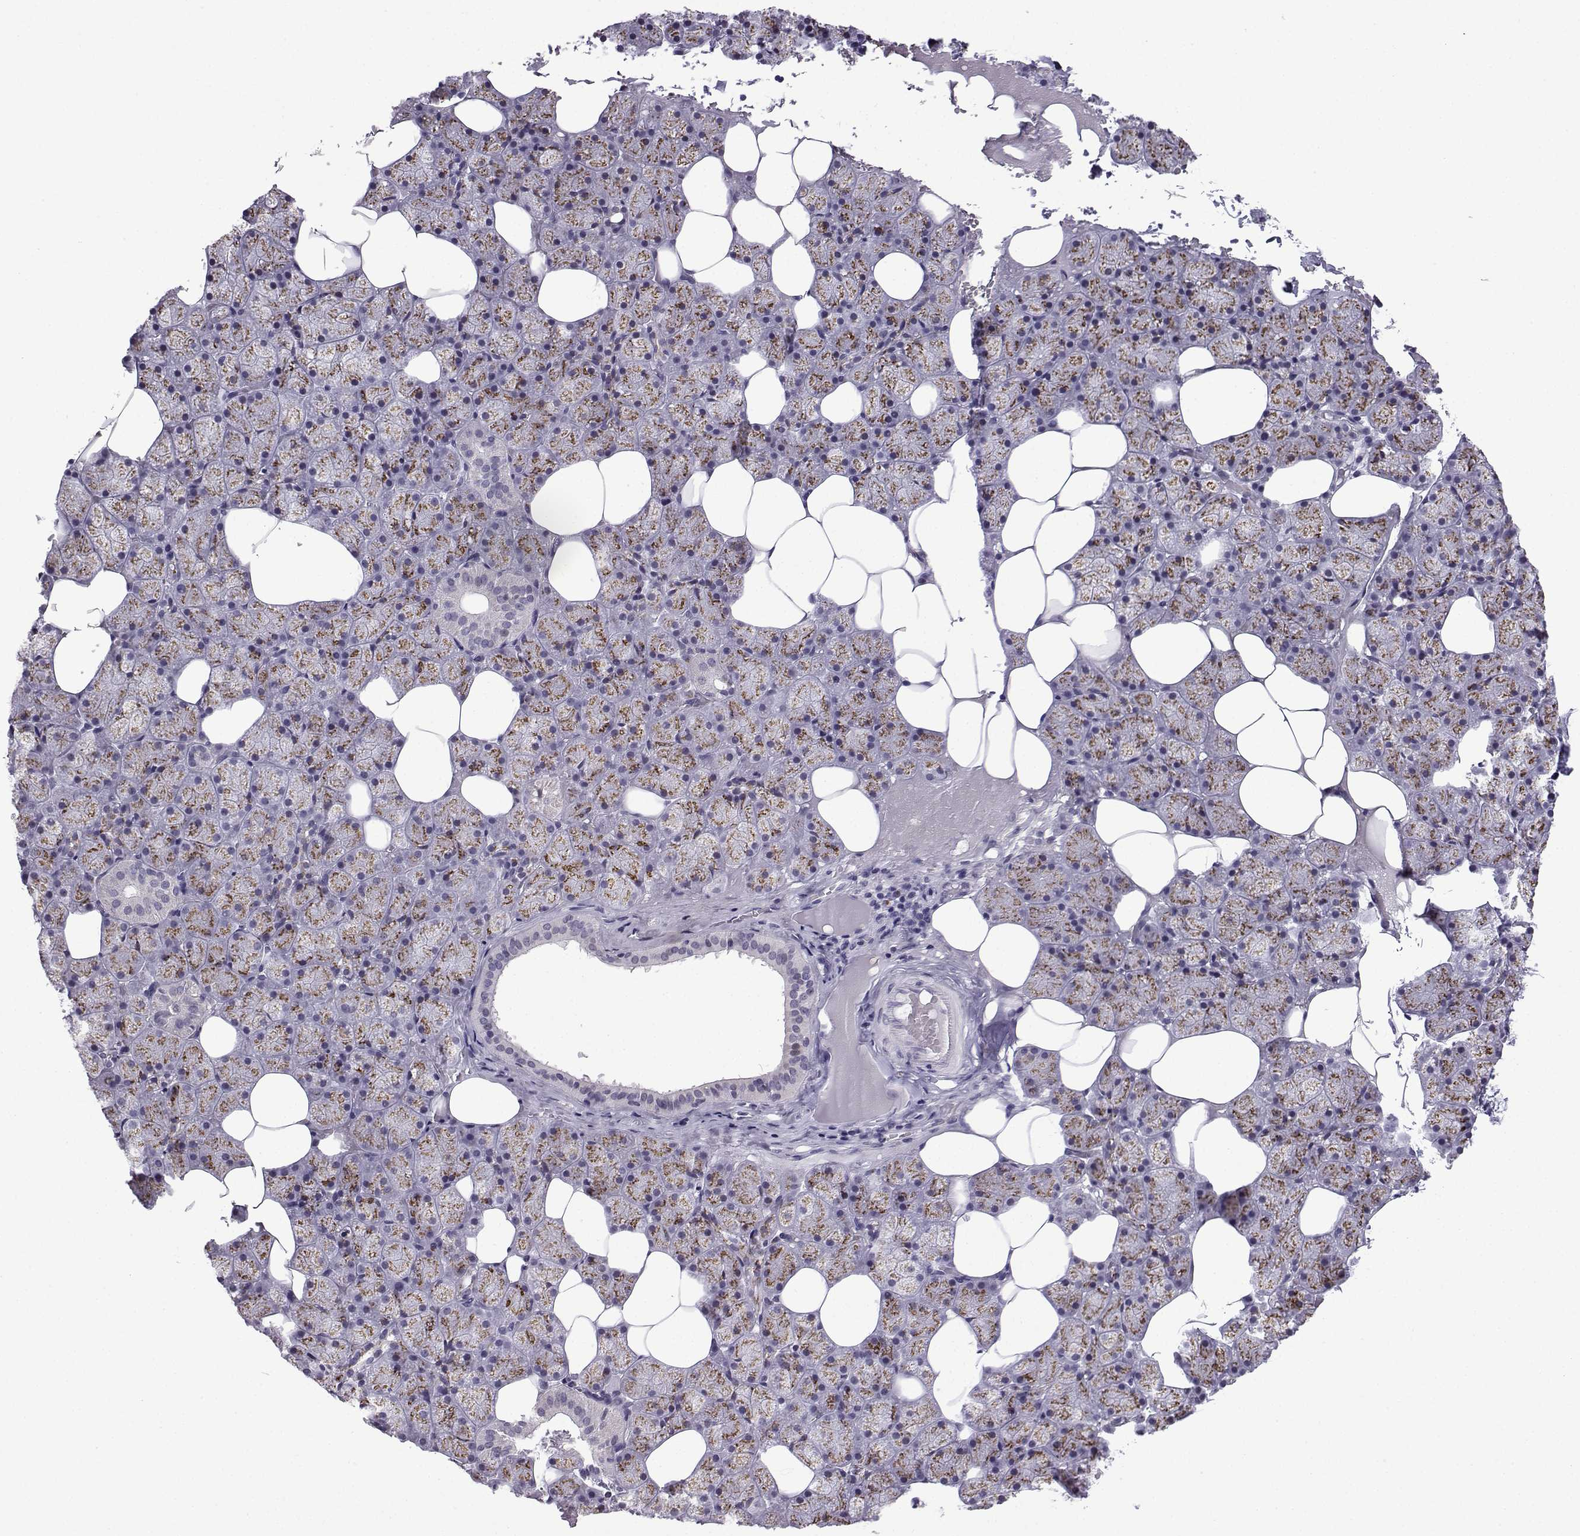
{"staining": {"intensity": "strong", "quantity": "25%-75%", "location": "cytoplasmic/membranous"}, "tissue": "salivary gland", "cell_type": "Glandular cells", "image_type": "normal", "snomed": [{"axis": "morphology", "description": "Normal tissue, NOS"}, {"axis": "topography", "description": "Salivary gland"}], "caption": "A histopathology image showing strong cytoplasmic/membranous expression in about 25%-75% of glandular cells in normal salivary gland, as visualized by brown immunohistochemical staining.", "gene": "HTR7", "patient": {"sex": "male", "age": 38}}